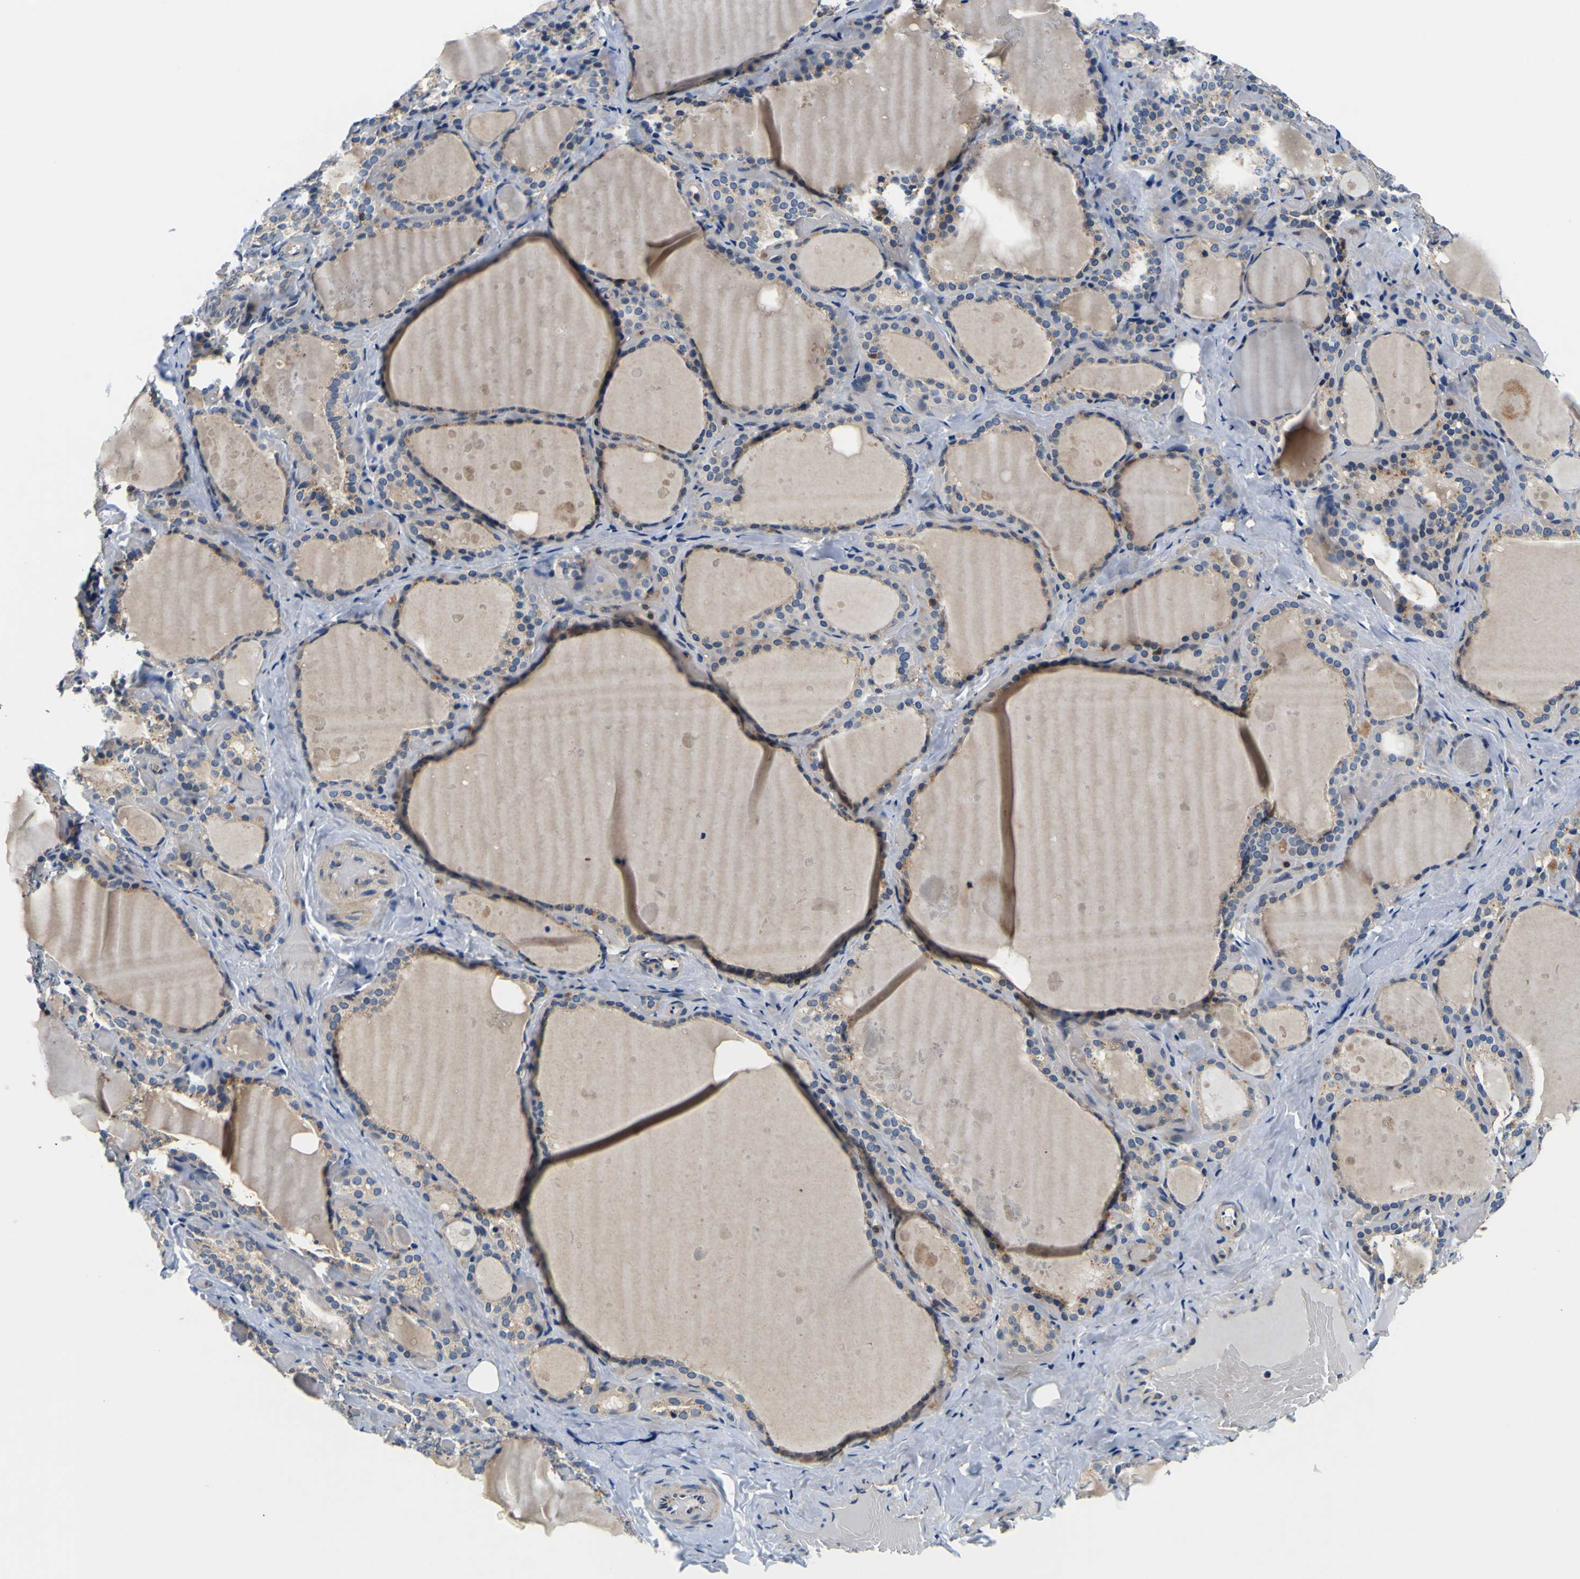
{"staining": {"intensity": "moderate", "quantity": ">75%", "location": "cytoplasmic/membranous"}, "tissue": "thyroid gland", "cell_type": "Glandular cells", "image_type": "normal", "snomed": [{"axis": "morphology", "description": "Normal tissue, NOS"}, {"axis": "topography", "description": "Thyroid gland"}], "caption": "Immunohistochemical staining of benign human thyroid gland displays moderate cytoplasmic/membranous protein positivity in about >75% of glandular cells.", "gene": "TNIK", "patient": {"sex": "female", "age": 44}}